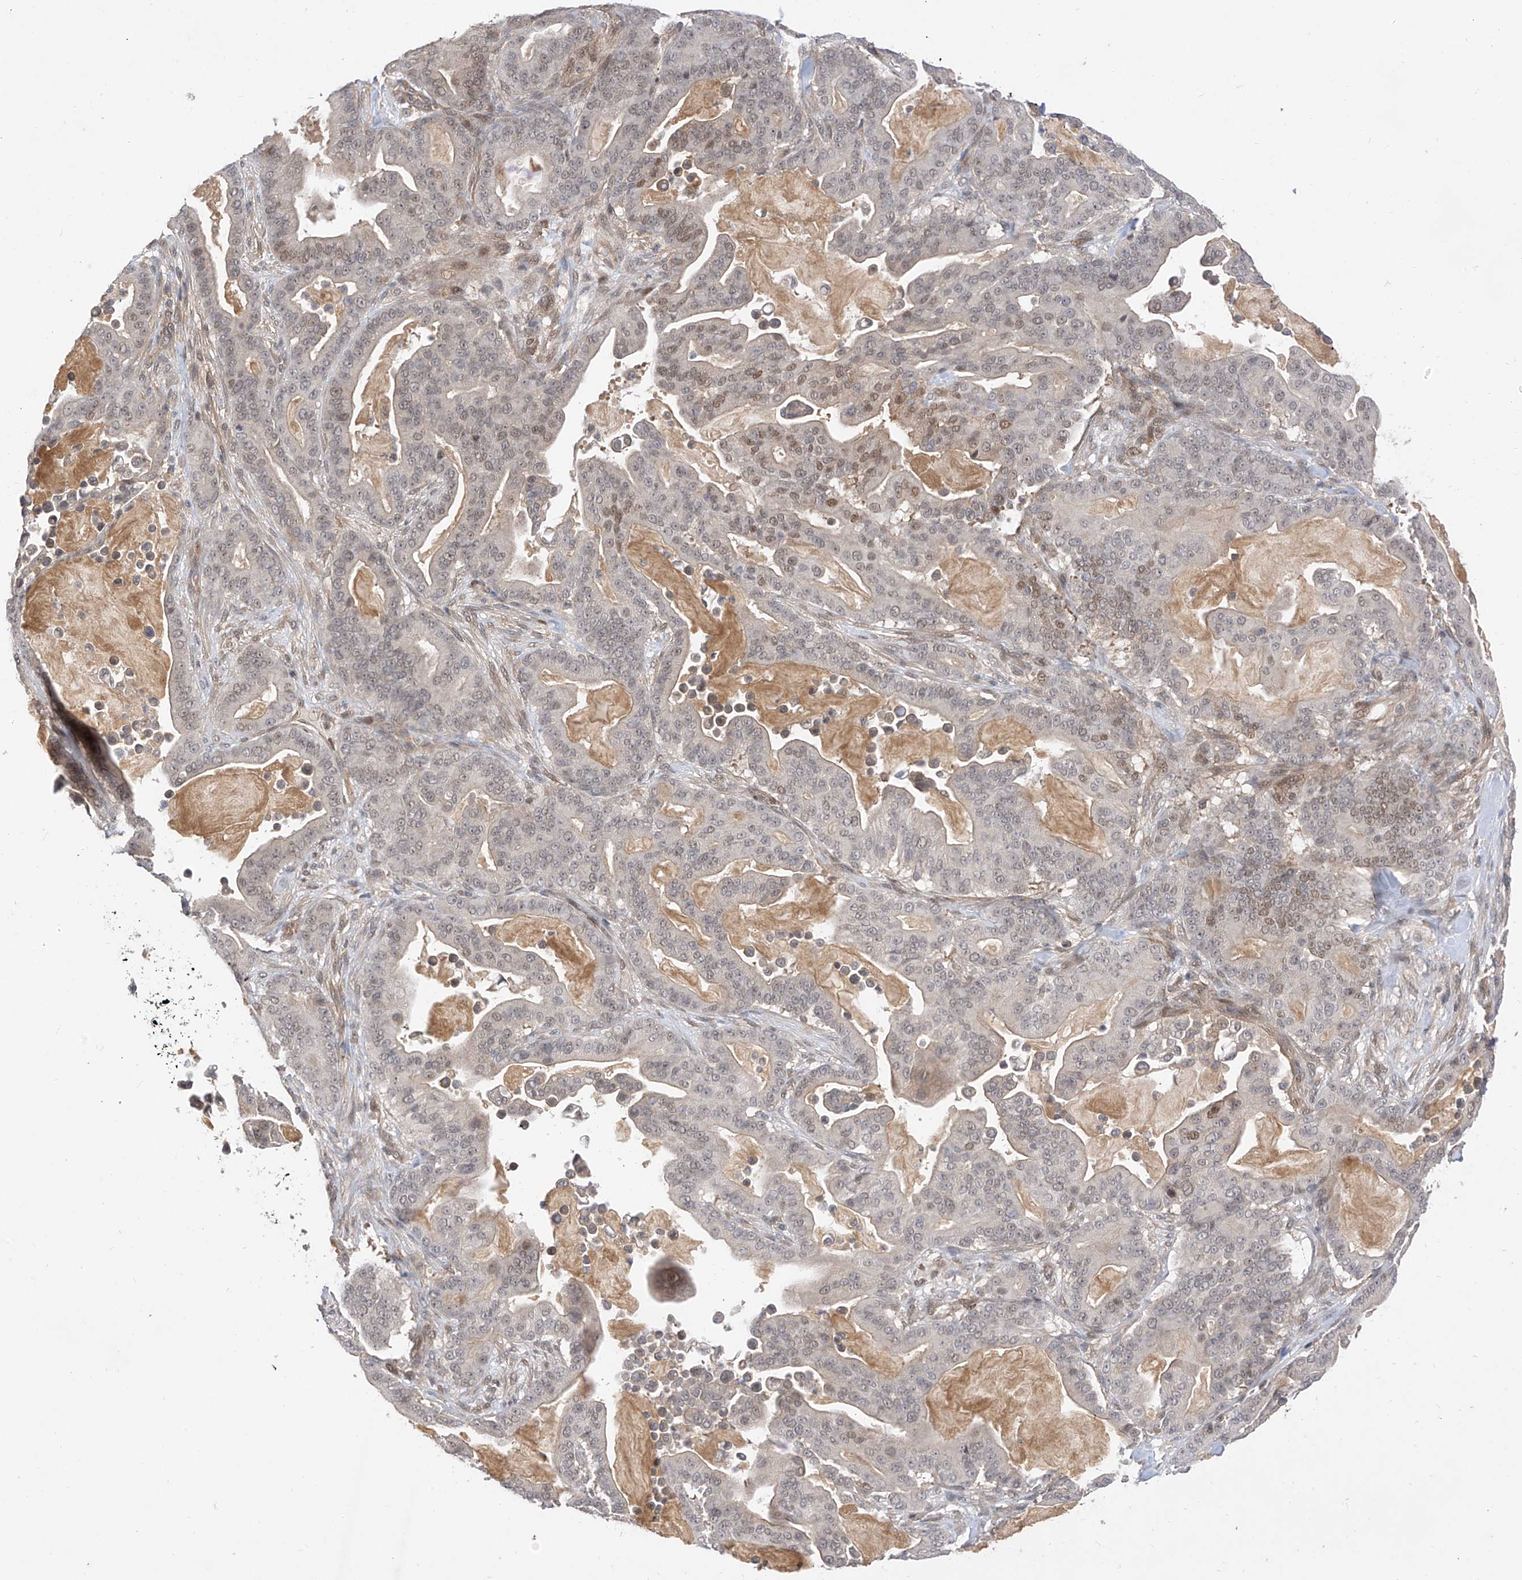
{"staining": {"intensity": "negative", "quantity": "none", "location": "none"}, "tissue": "pancreatic cancer", "cell_type": "Tumor cells", "image_type": "cancer", "snomed": [{"axis": "morphology", "description": "Adenocarcinoma, NOS"}, {"axis": "topography", "description": "Pancreas"}], "caption": "Tumor cells are negative for brown protein staining in pancreatic adenocarcinoma. Brightfield microscopy of IHC stained with DAB (3,3'-diaminobenzidine) (brown) and hematoxylin (blue), captured at high magnification.", "gene": "MRTFA", "patient": {"sex": "male", "age": 63}}